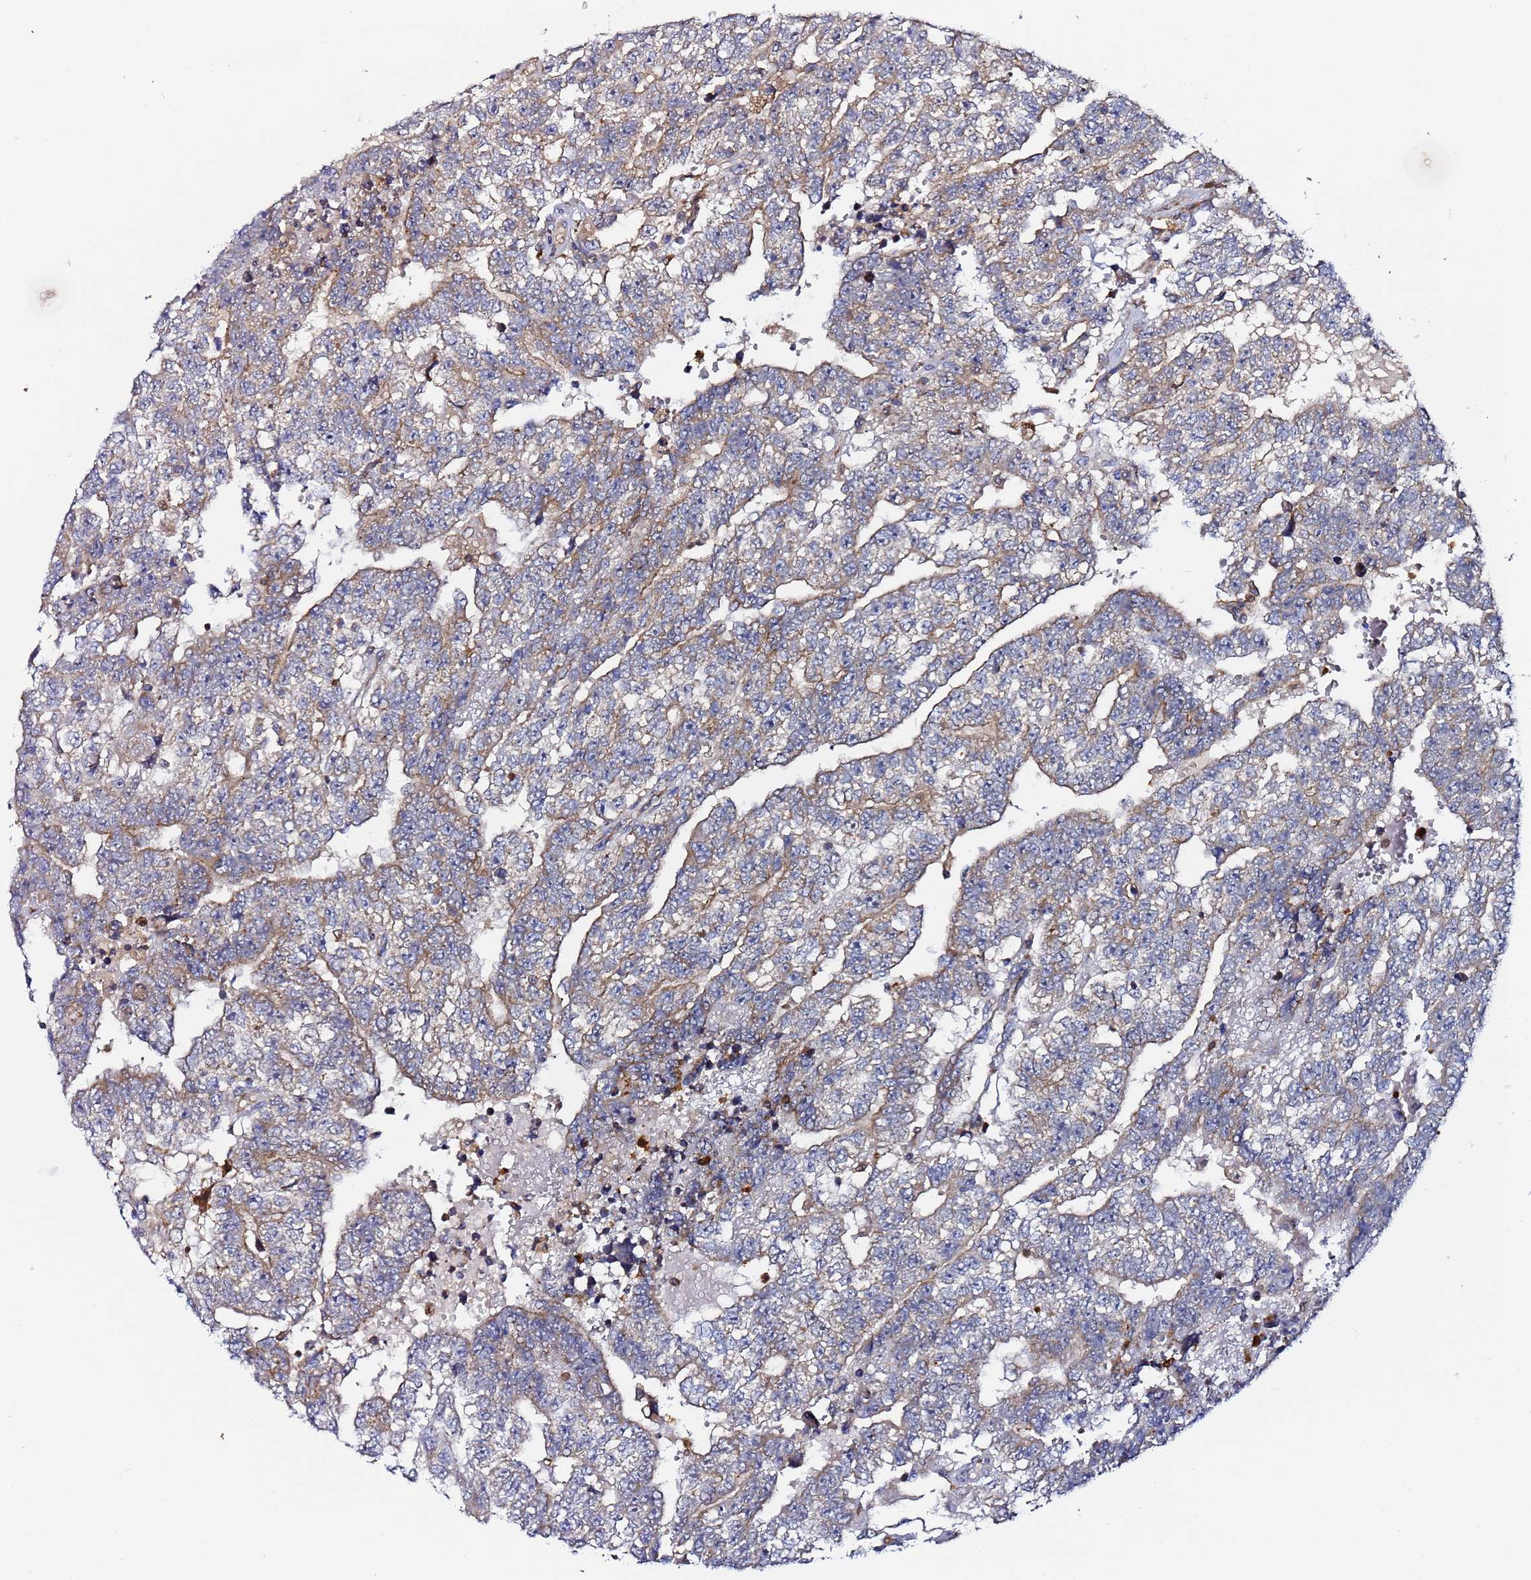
{"staining": {"intensity": "weak", "quantity": "25%-75%", "location": "cytoplasmic/membranous"}, "tissue": "testis cancer", "cell_type": "Tumor cells", "image_type": "cancer", "snomed": [{"axis": "morphology", "description": "Carcinoma, Embryonal, NOS"}, {"axis": "topography", "description": "Testis"}], "caption": "Weak cytoplasmic/membranous expression is present in approximately 25%-75% of tumor cells in testis cancer. Nuclei are stained in blue.", "gene": "CCDC127", "patient": {"sex": "male", "age": 25}}